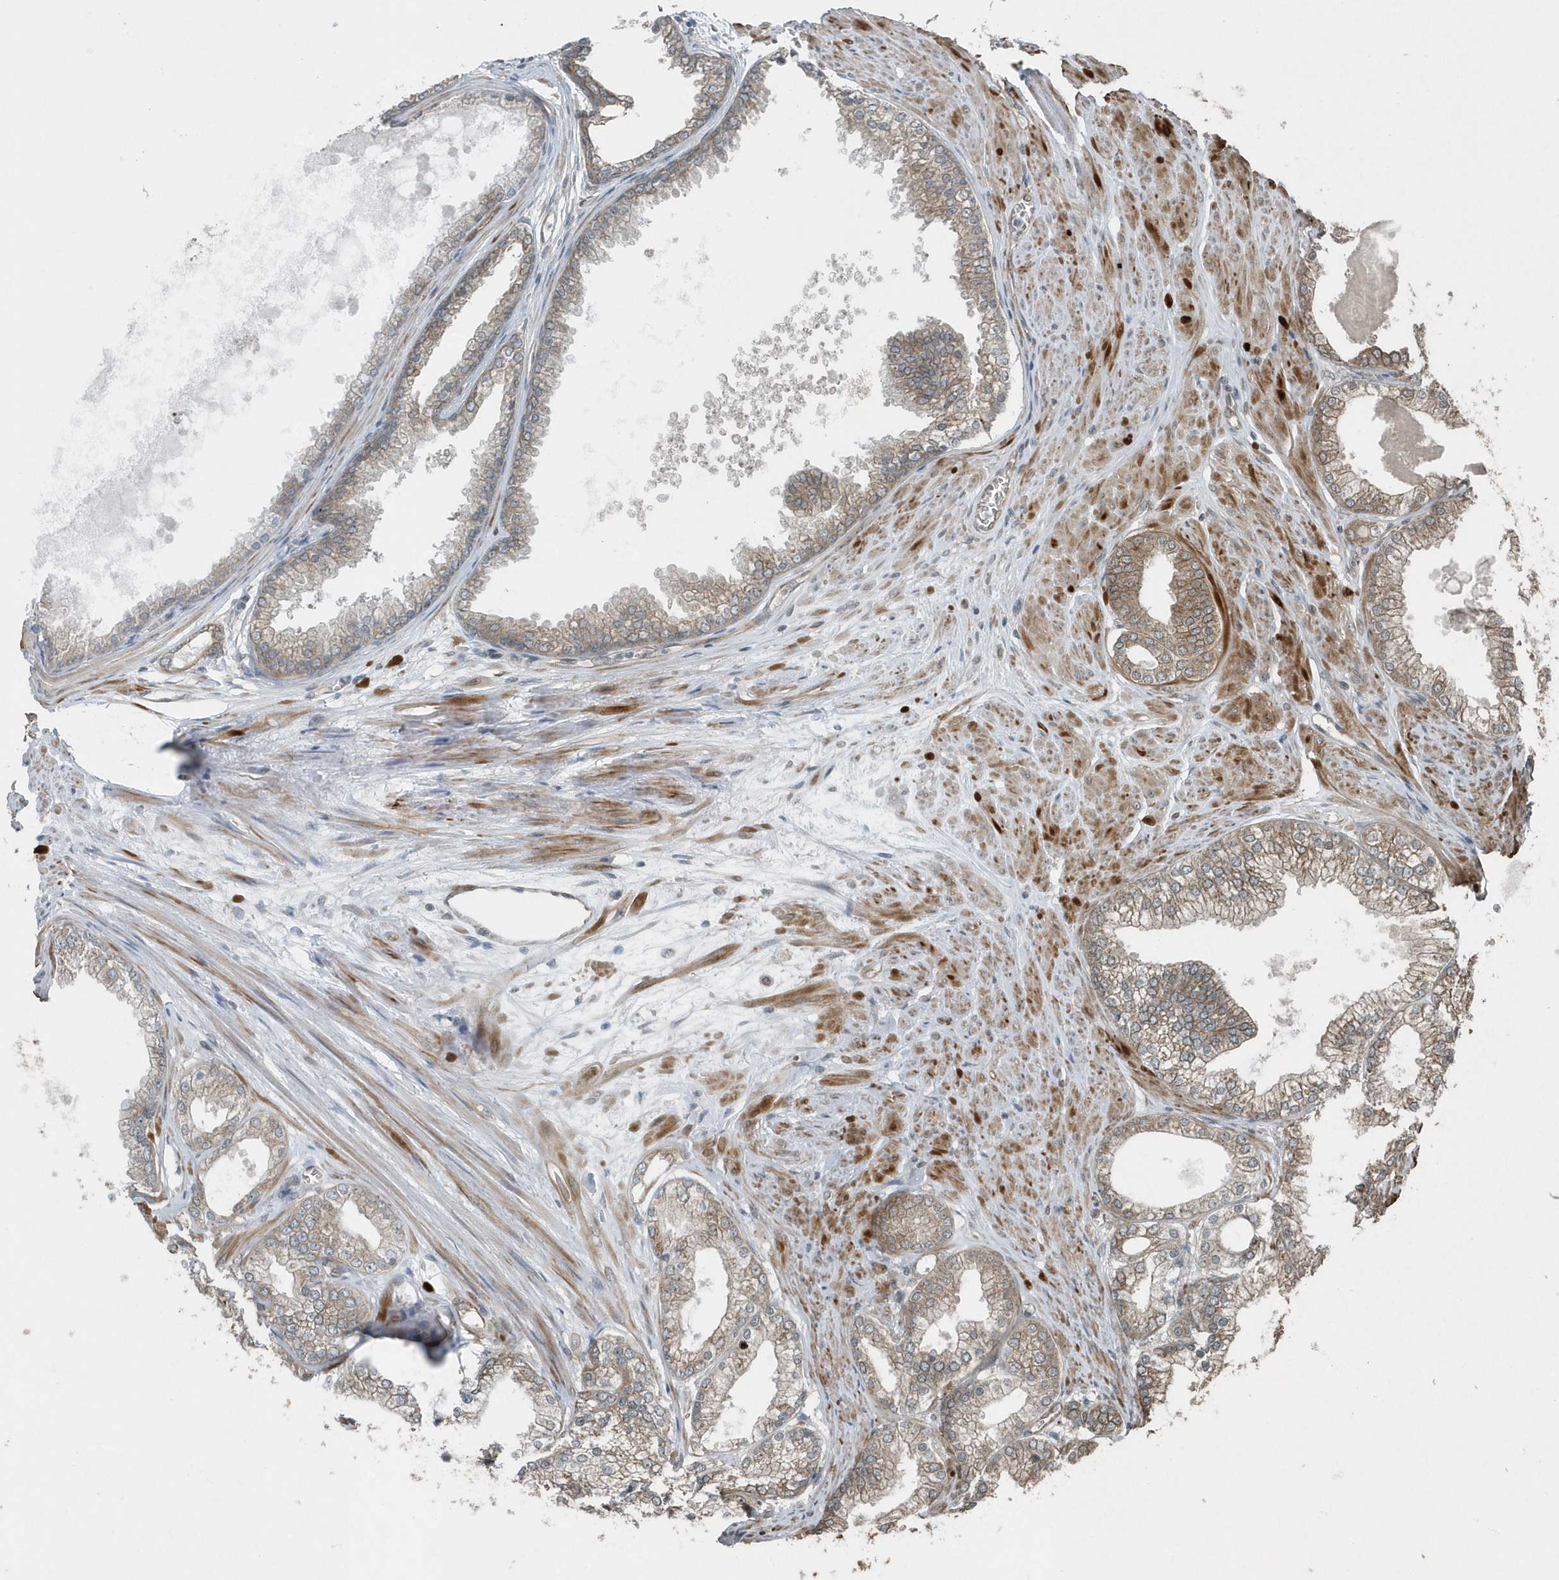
{"staining": {"intensity": "moderate", "quantity": ">75%", "location": "cytoplasmic/membranous"}, "tissue": "prostate cancer", "cell_type": "Tumor cells", "image_type": "cancer", "snomed": [{"axis": "morphology", "description": "Adenocarcinoma, High grade"}, {"axis": "topography", "description": "Prostate"}], "caption": "A histopathology image of human prostate cancer stained for a protein reveals moderate cytoplasmic/membranous brown staining in tumor cells.", "gene": "GCC2", "patient": {"sex": "male", "age": 61}}